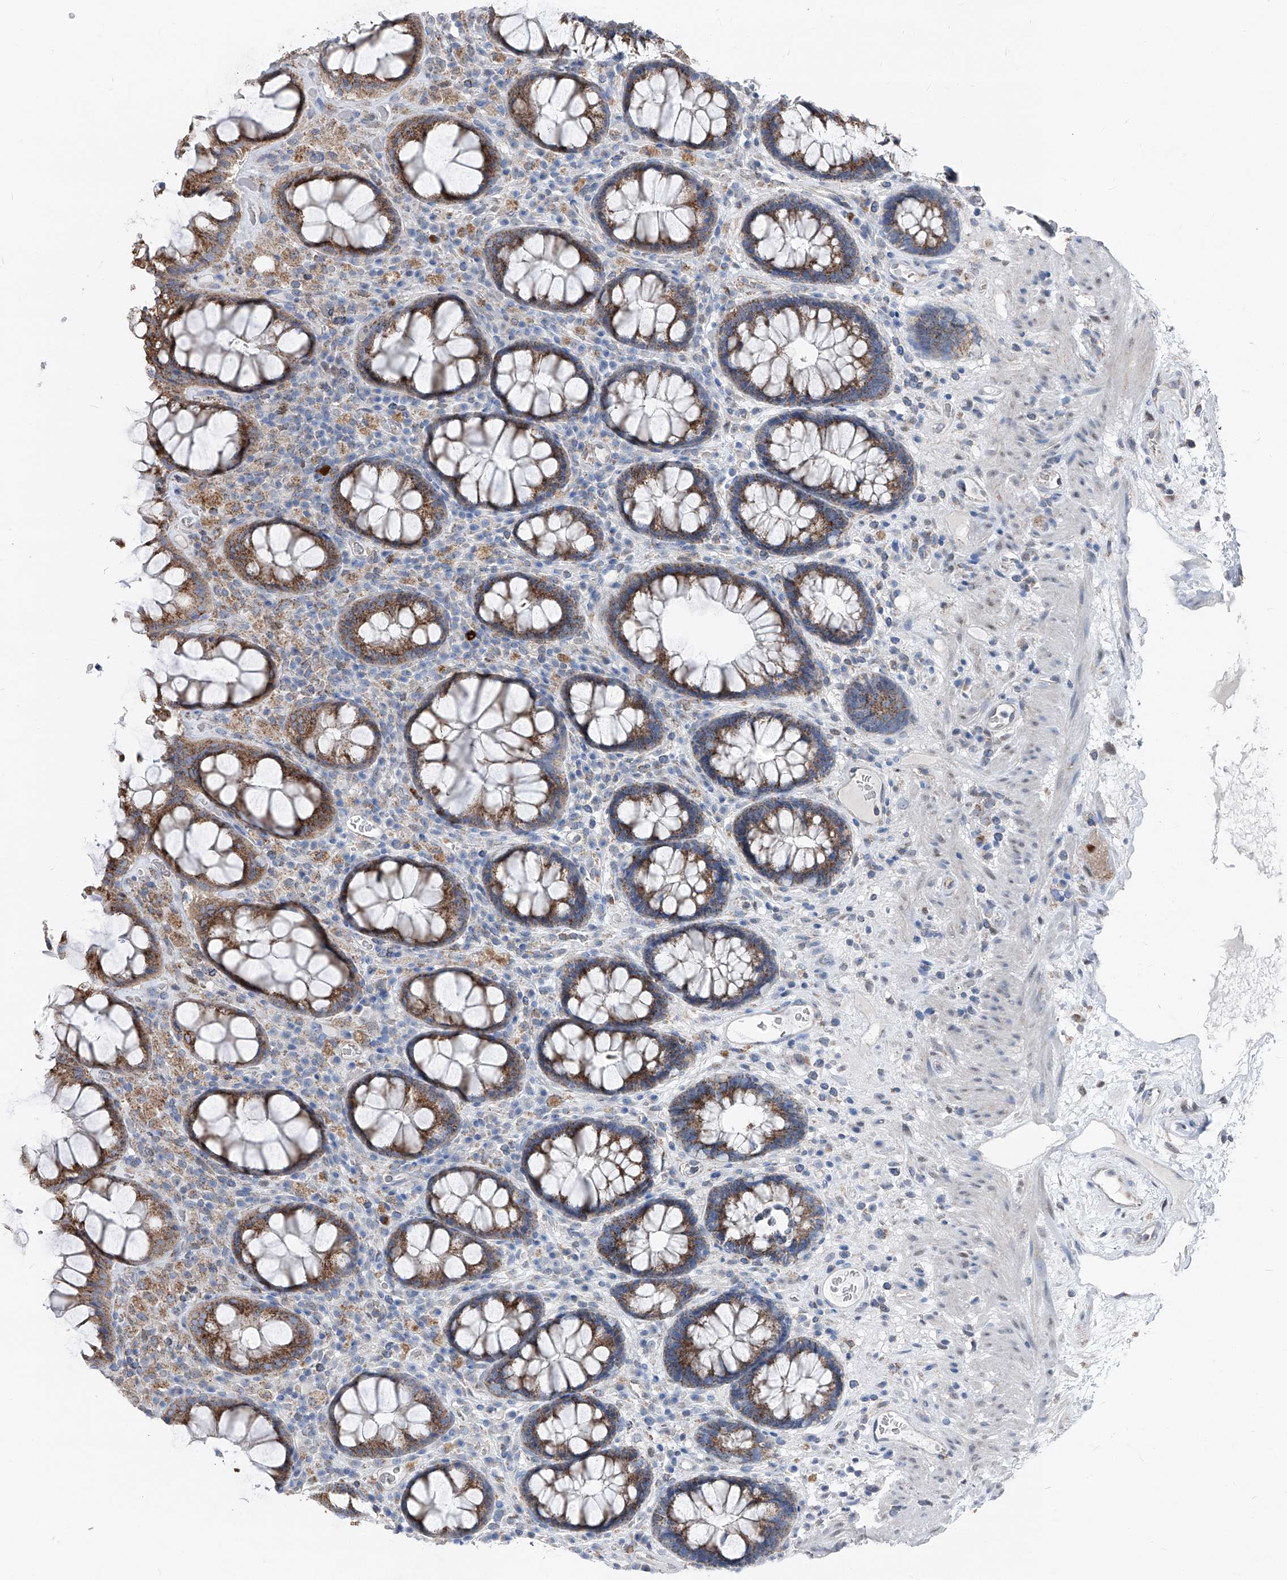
{"staining": {"intensity": "moderate", "quantity": ">75%", "location": "cytoplasmic/membranous"}, "tissue": "rectum", "cell_type": "Glandular cells", "image_type": "normal", "snomed": [{"axis": "morphology", "description": "Normal tissue, NOS"}, {"axis": "topography", "description": "Rectum"}], "caption": "Benign rectum exhibits moderate cytoplasmic/membranous staining in approximately >75% of glandular cells, visualized by immunohistochemistry. (Brightfield microscopy of DAB IHC at high magnification).", "gene": "AGPS", "patient": {"sex": "male", "age": 64}}